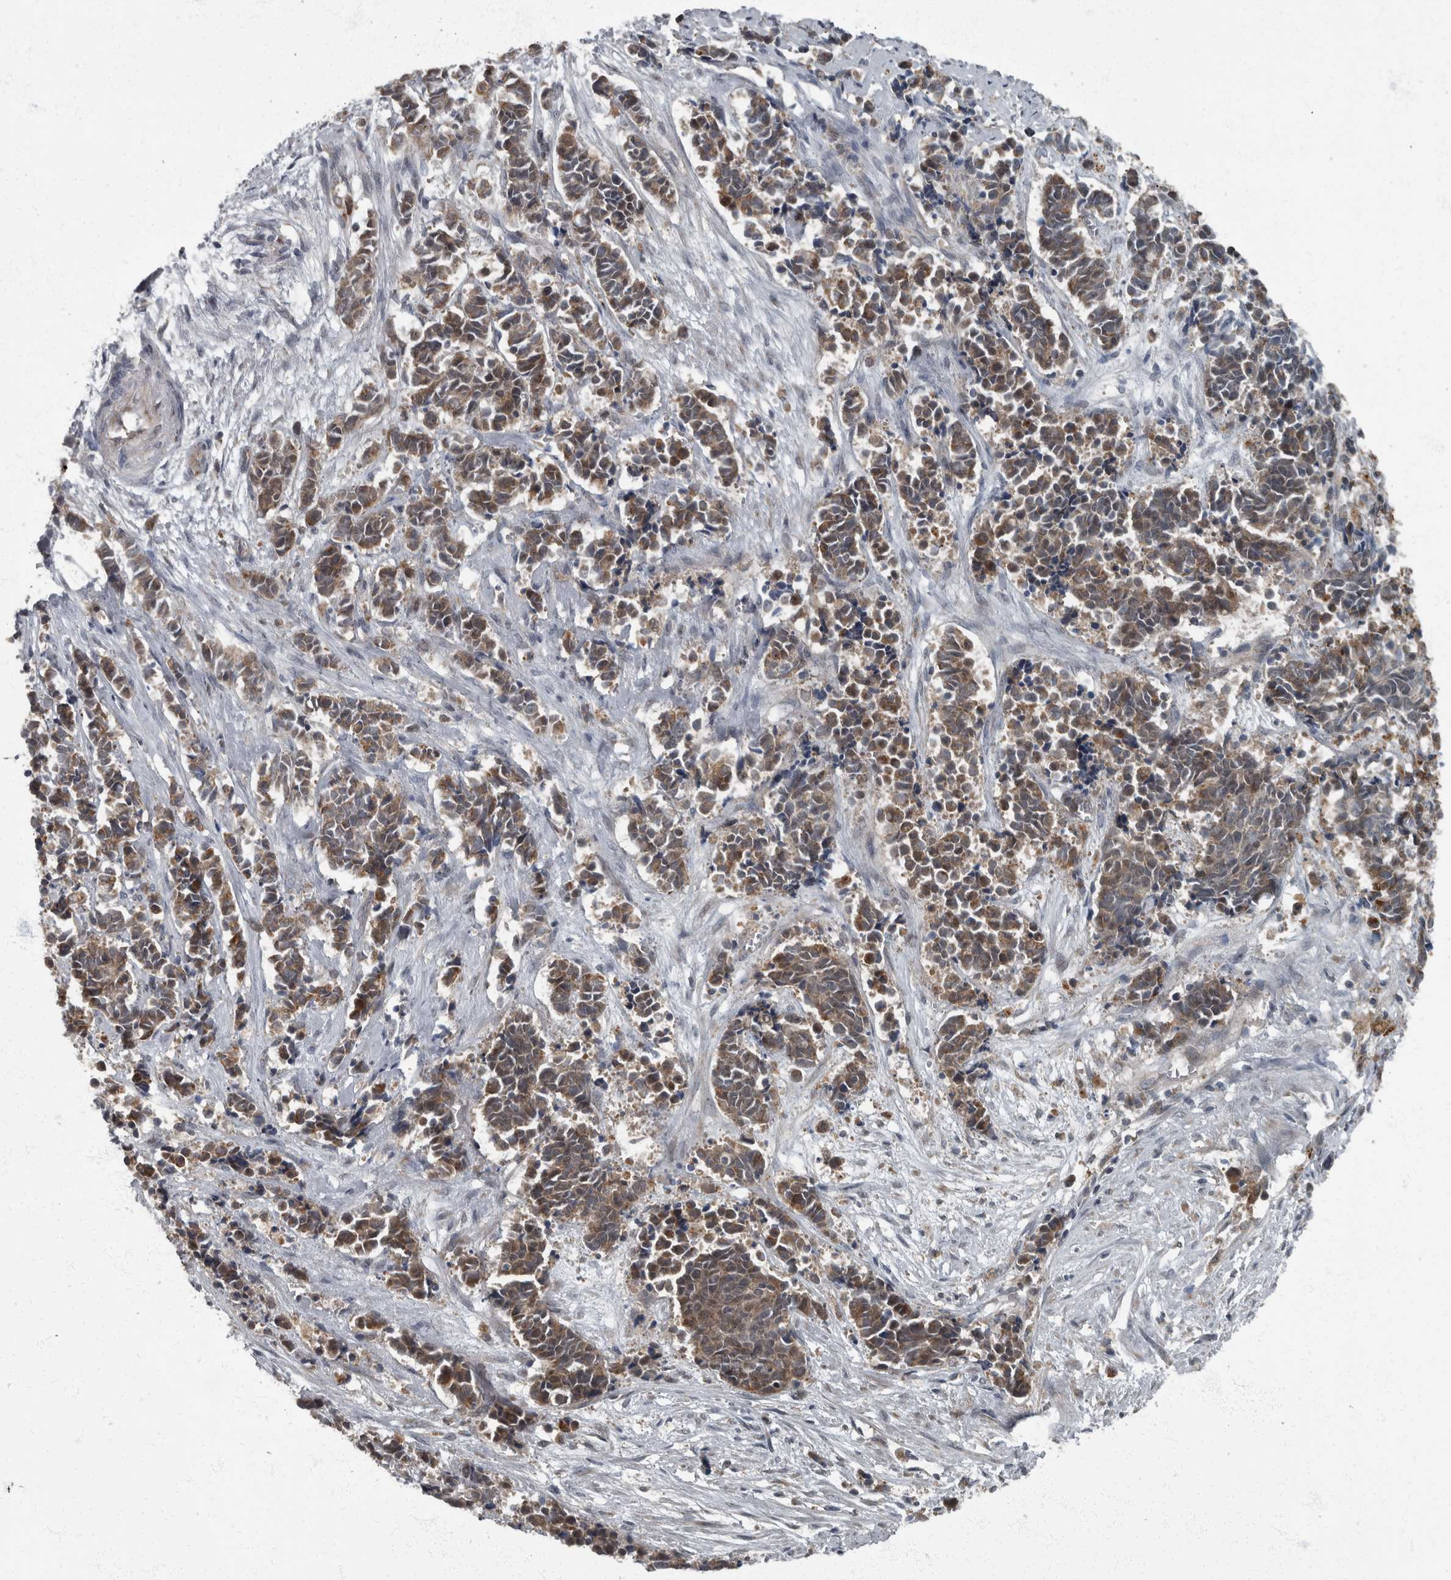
{"staining": {"intensity": "moderate", "quantity": ">75%", "location": "cytoplasmic/membranous"}, "tissue": "cervical cancer", "cell_type": "Tumor cells", "image_type": "cancer", "snomed": [{"axis": "morphology", "description": "Normal tissue, NOS"}, {"axis": "morphology", "description": "Squamous cell carcinoma, NOS"}, {"axis": "topography", "description": "Cervix"}], "caption": "Immunohistochemical staining of cervical squamous cell carcinoma displays medium levels of moderate cytoplasmic/membranous protein positivity in about >75% of tumor cells. The staining was performed using DAB (3,3'-diaminobenzidine), with brown indicating positive protein expression. Nuclei are stained blue with hematoxylin.", "gene": "RABGGTB", "patient": {"sex": "female", "age": 35}}